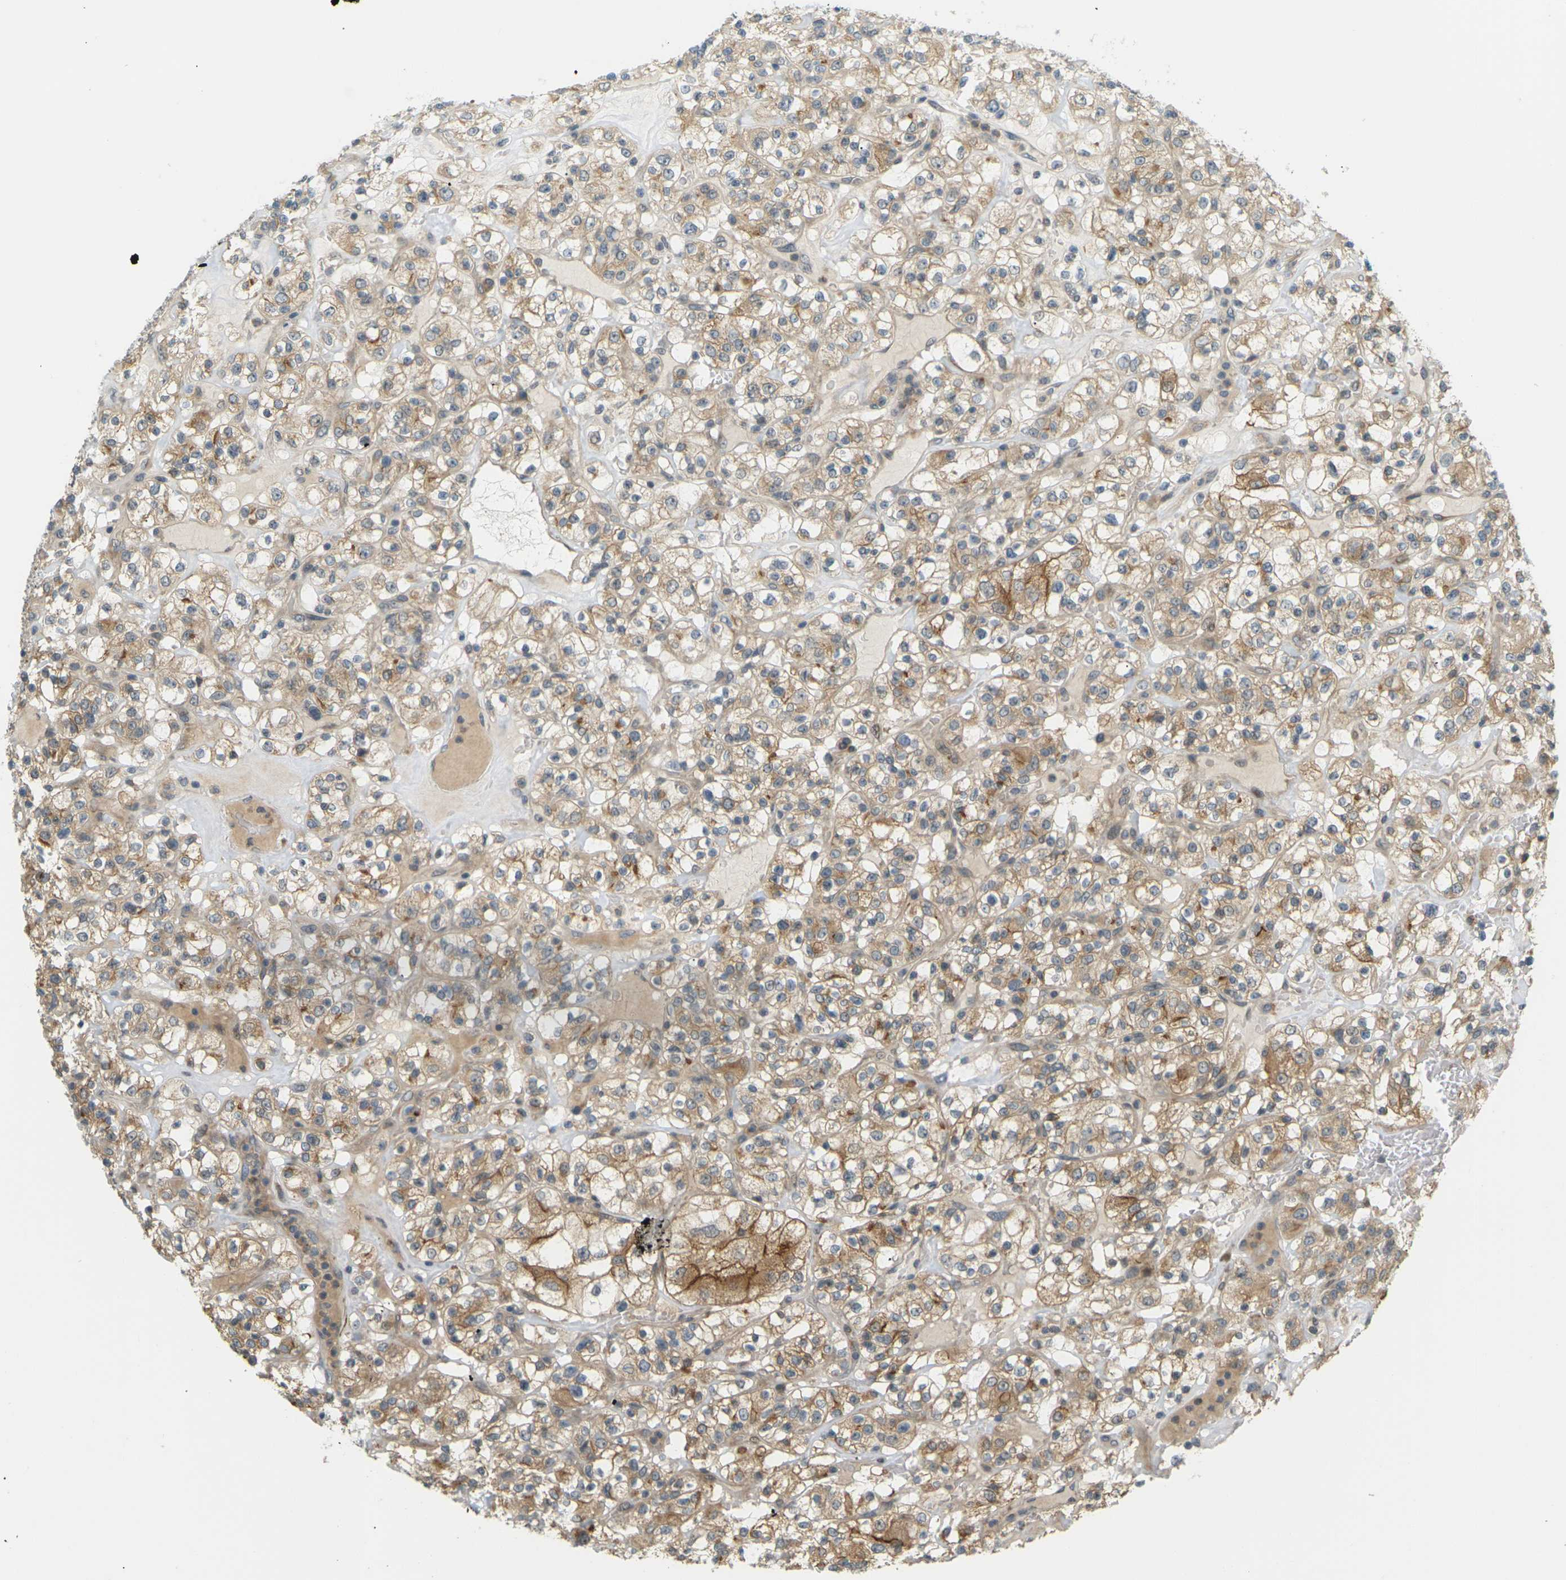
{"staining": {"intensity": "moderate", "quantity": ">75%", "location": "cytoplasmic/membranous"}, "tissue": "renal cancer", "cell_type": "Tumor cells", "image_type": "cancer", "snomed": [{"axis": "morphology", "description": "Normal tissue, NOS"}, {"axis": "morphology", "description": "Adenocarcinoma, NOS"}, {"axis": "topography", "description": "Kidney"}], "caption": "The histopathology image exhibits staining of renal adenocarcinoma, revealing moderate cytoplasmic/membranous protein staining (brown color) within tumor cells. Using DAB (brown) and hematoxylin (blue) stains, captured at high magnification using brightfield microscopy.", "gene": "SOCS6", "patient": {"sex": "female", "age": 72}}